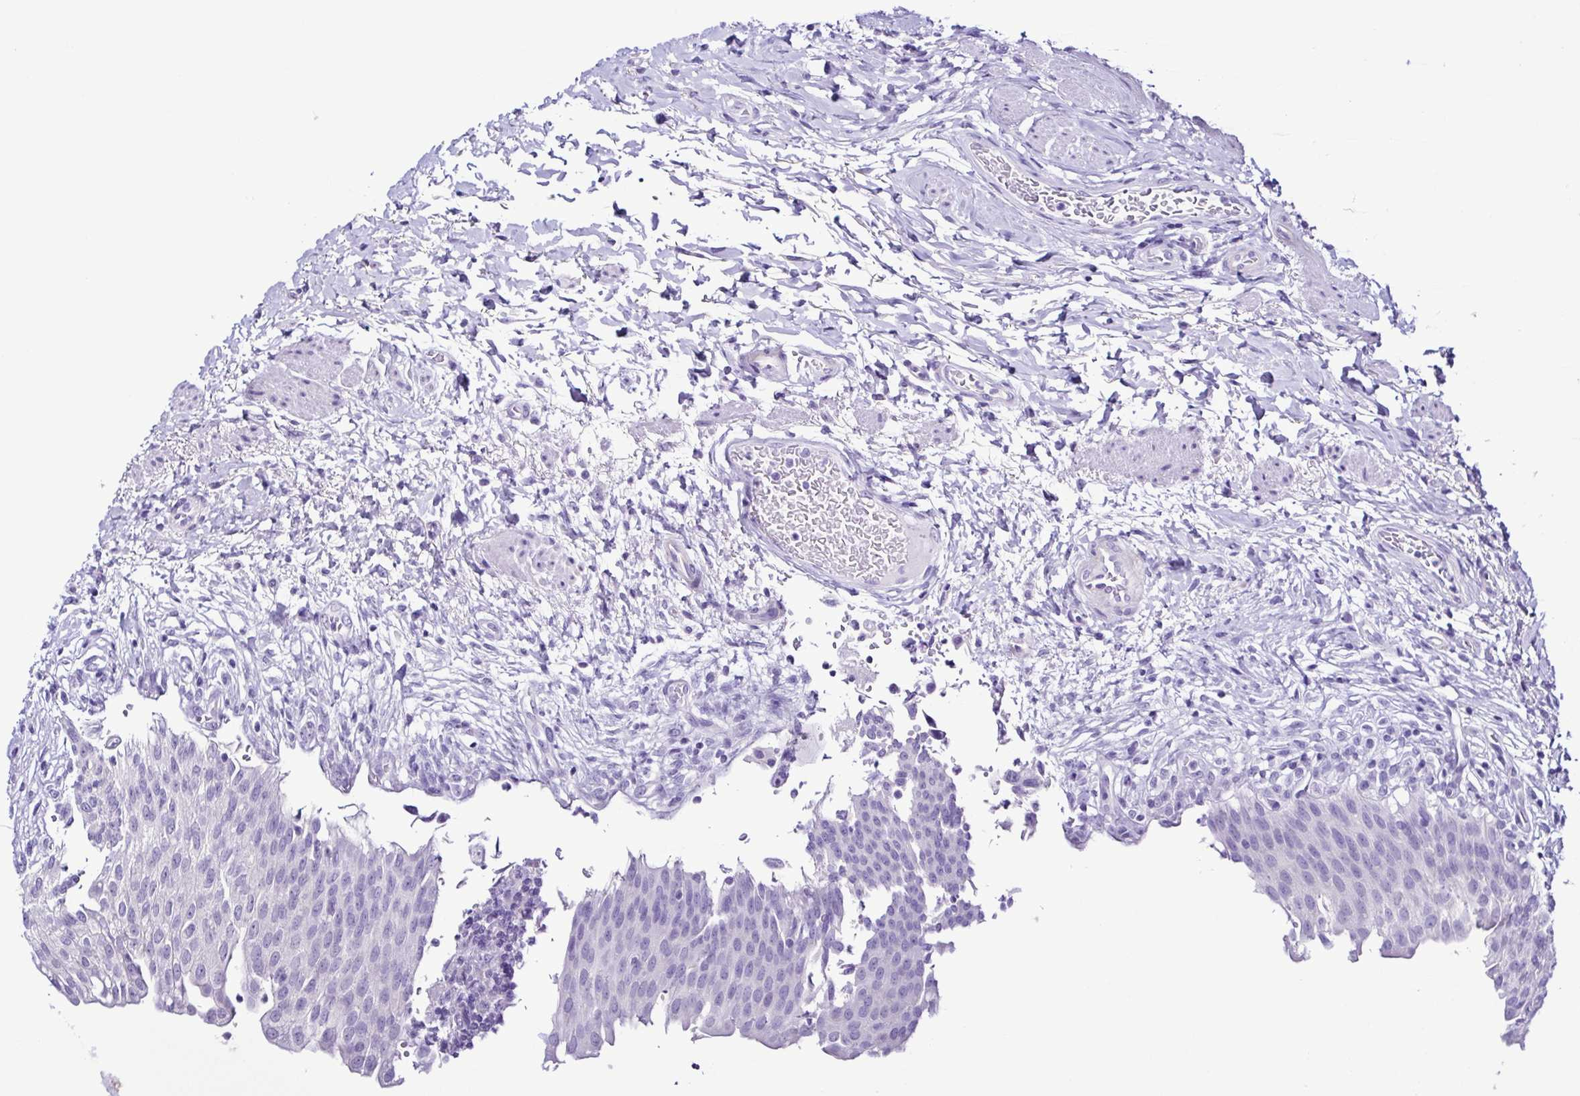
{"staining": {"intensity": "negative", "quantity": "none", "location": "none"}, "tissue": "urinary bladder", "cell_type": "Urothelial cells", "image_type": "normal", "snomed": [{"axis": "morphology", "description": "Normal tissue, NOS"}, {"axis": "topography", "description": "Urinary bladder"}, {"axis": "topography", "description": "Peripheral nerve tissue"}], "caption": "Urothelial cells show no significant protein positivity in normal urinary bladder. Nuclei are stained in blue.", "gene": "SRL", "patient": {"sex": "female", "age": 60}}